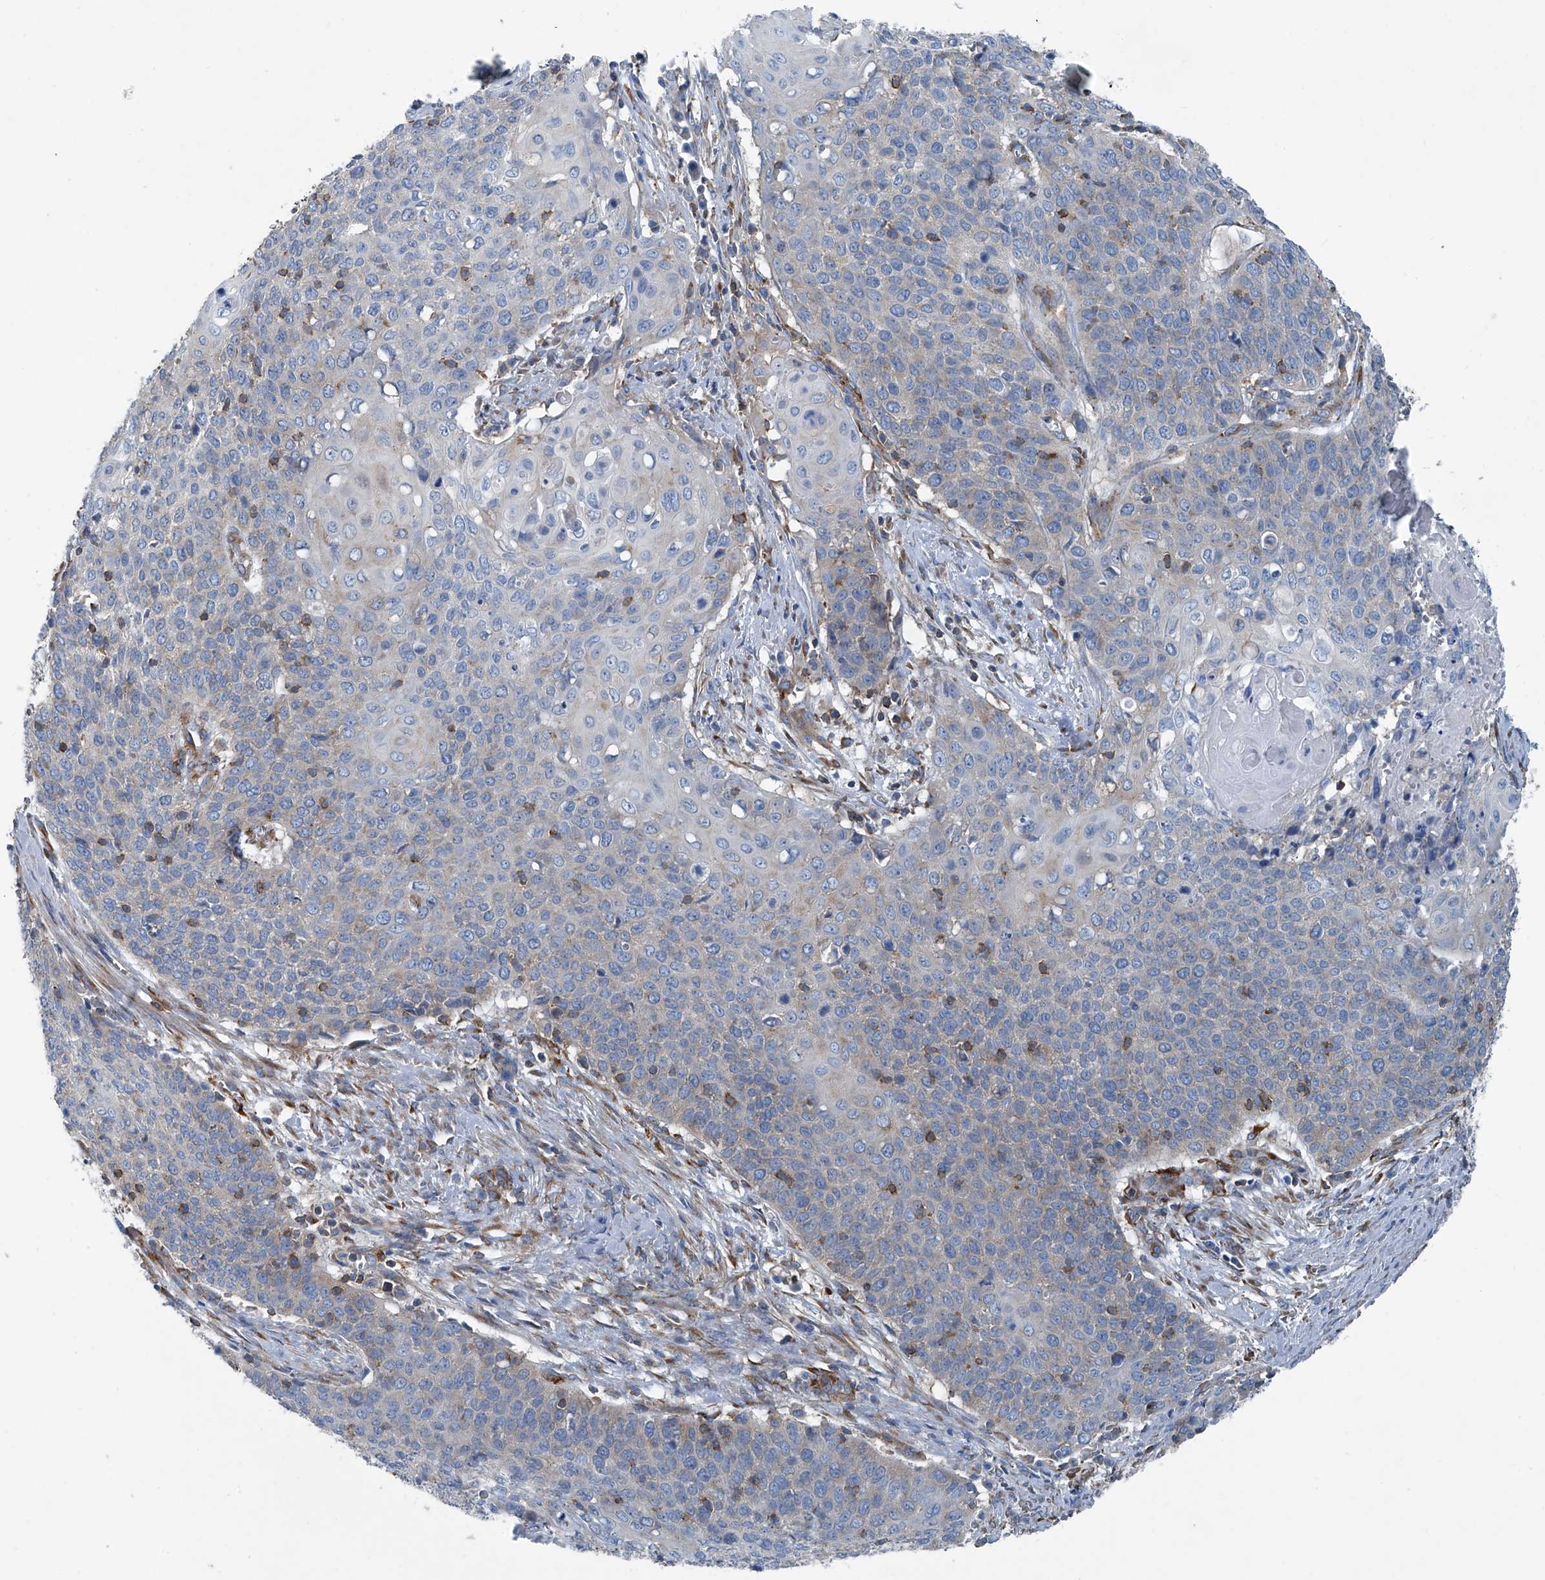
{"staining": {"intensity": "negative", "quantity": "none", "location": "none"}, "tissue": "cervical cancer", "cell_type": "Tumor cells", "image_type": "cancer", "snomed": [{"axis": "morphology", "description": "Squamous cell carcinoma, NOS"}, {"axis": "topography", "description": "Cervix"}], "caption": "An IHC image of cervical squamous cell carcinoma is shown. There is no staining in tumor cells of cervical squamous cell carcinoma.", "gene": "SEPTIN7", "patient": {"sex": "female", "age": 39}}